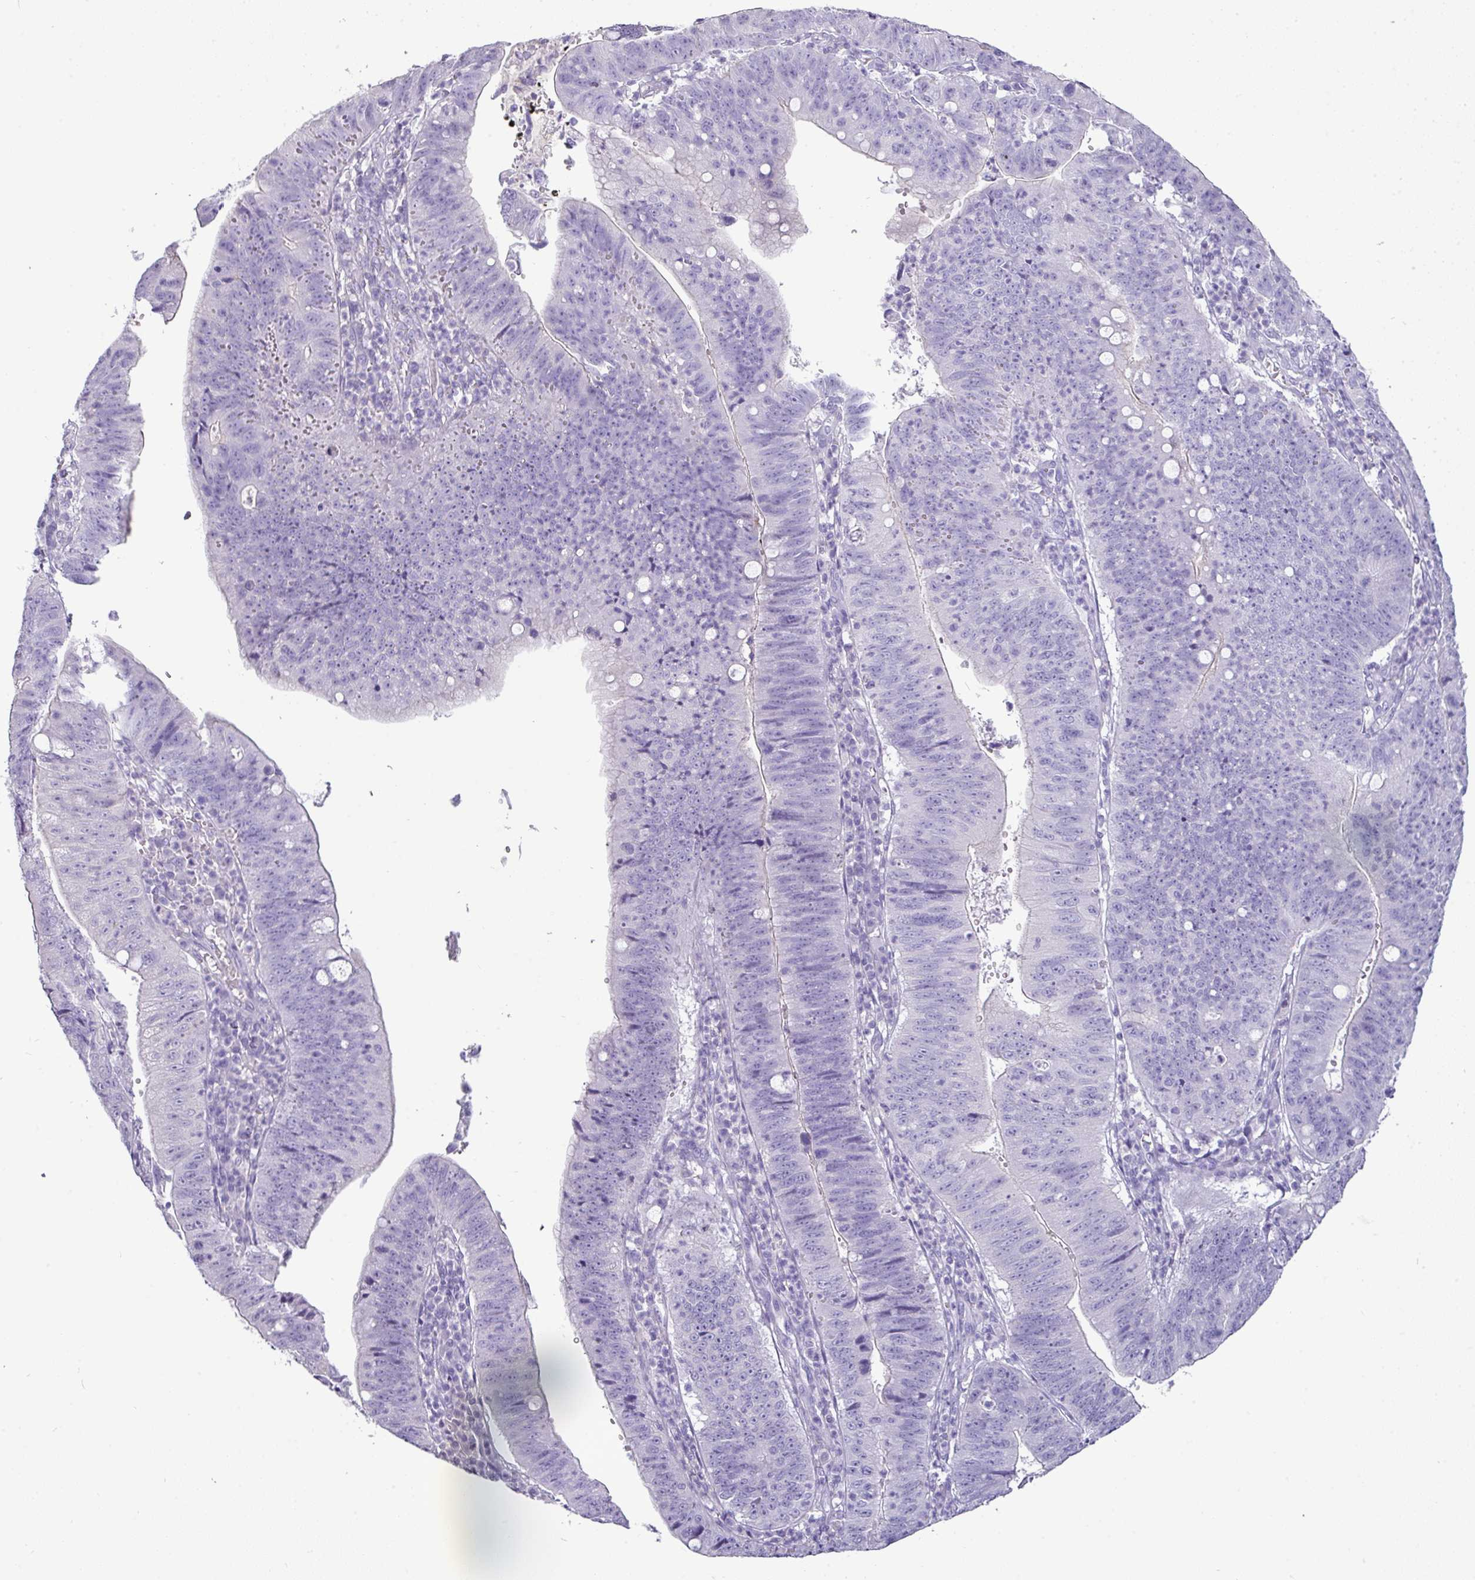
{"staining": {"intensity": "negative", "quantity": "none", "location": "none"}, "tissue": "stomach cancer", "cell_type": "Tumor cells", "image_type": "cancer", "snomed": [{"axis": "morphology", "description": "Adenocarcinoma, NOS"}, {"axis": "topography", "description": "Stomach"}], "caption": "Tumor cells are negative for brown protein staining in stomach cancer (adenocarcinoma). Brightfield microscopy of immunohistochemistry (IHC) stained with DAB (brown) and hematoxylin (blue), captured at high magnification.", "gene": "GSTA3", "patient": {"sex": "male", "age": 59}}